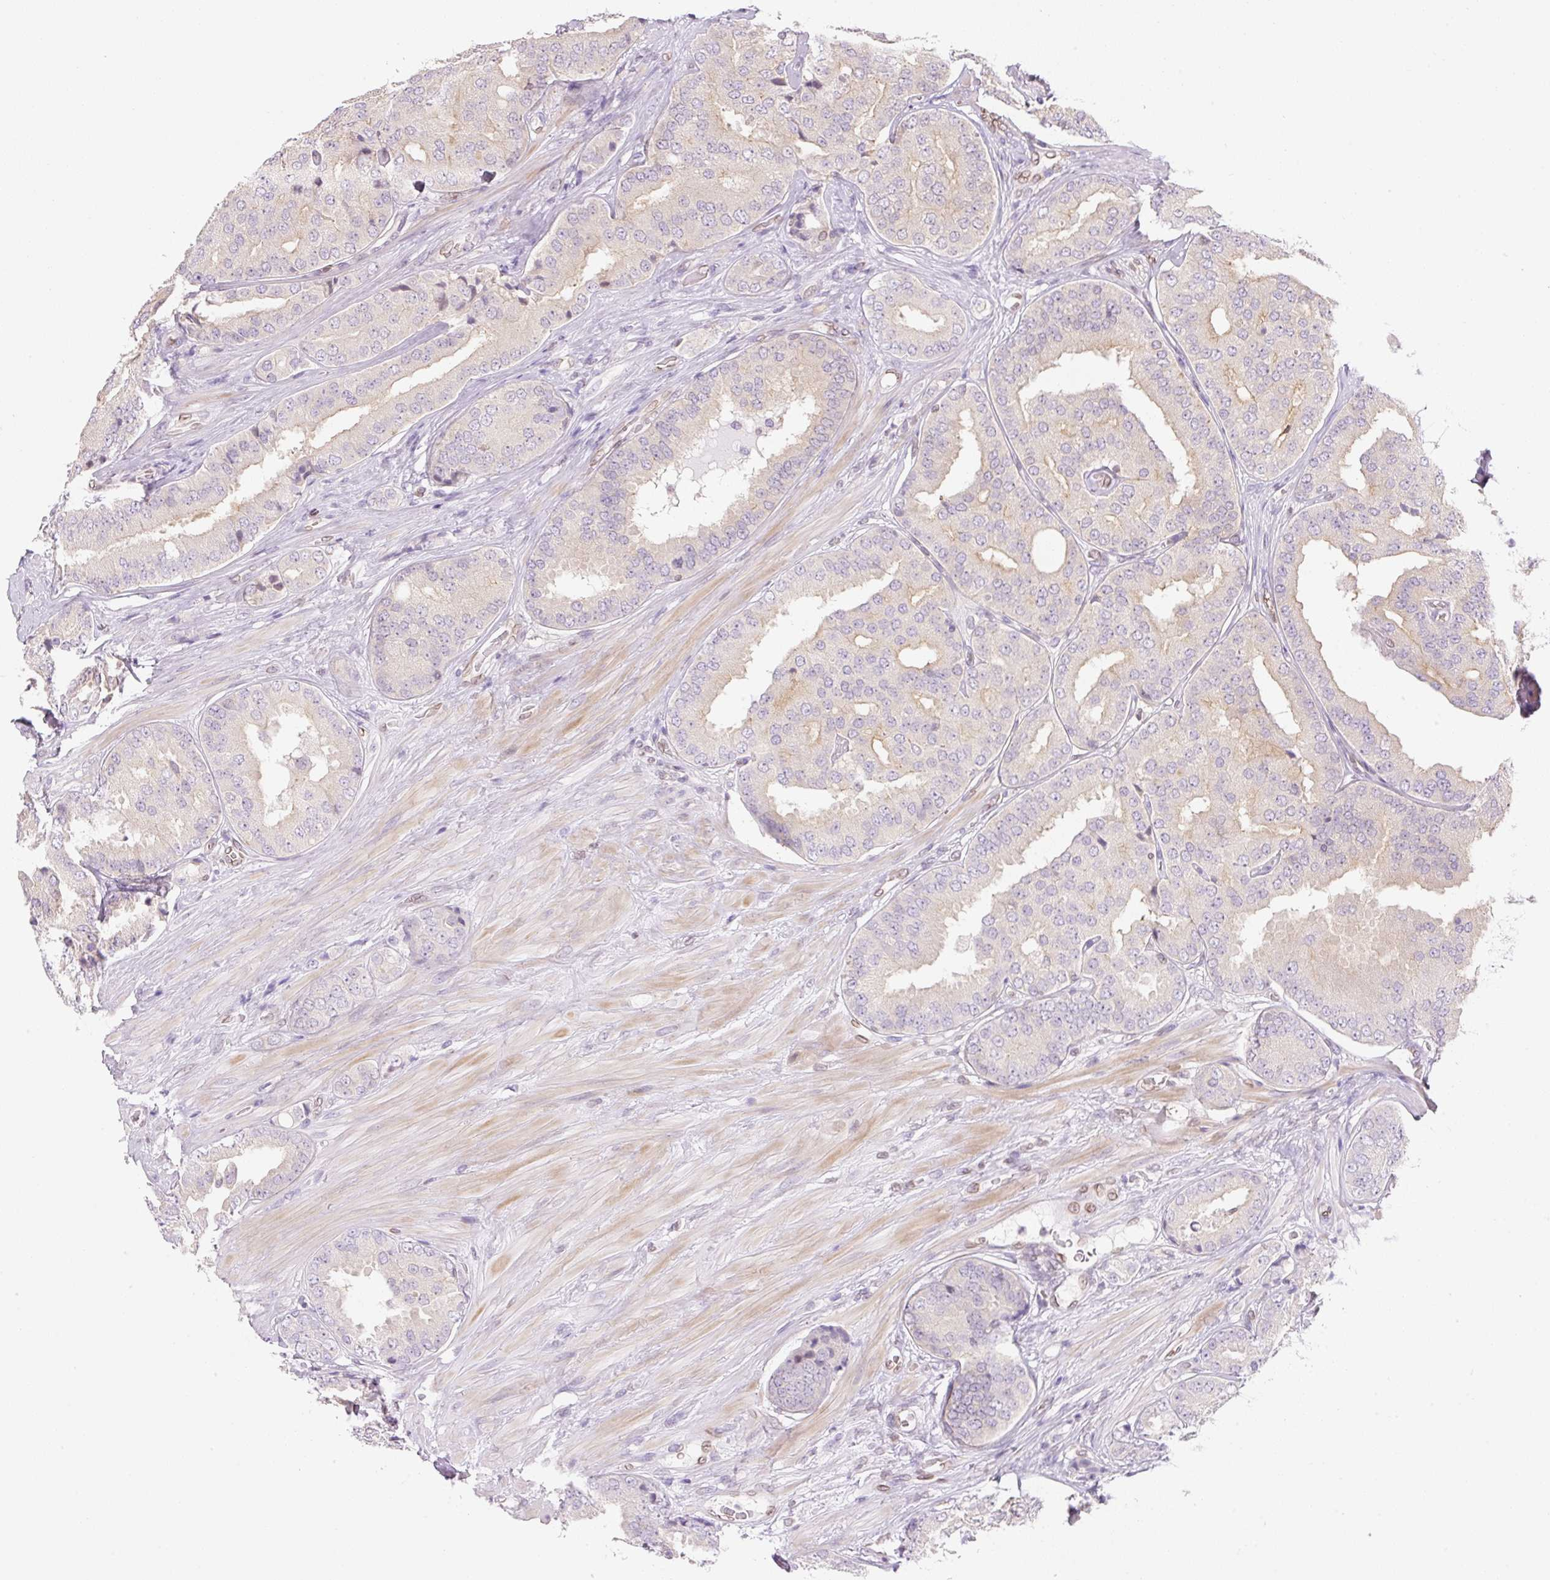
{"staining": {"intensity": "negative", "quantity": "none", "location": "none"}, "tissue": "prostate cancer", "cell_type": "Tumor cells", "image_type": "cancer", "snomed": [{"axis": "morphology", "description": "Adenocarcinoma, High grade"}, {"axis": "topography", "description": "Prostate"}], "caption": "This is an immunohistochemistry (IHC) histopathology image of human prostate high-grade adenocarcinoma. There is no expression in tumor cells.", "gene": "SYNE3", "patient": {"sex": "male", "age": 63}}